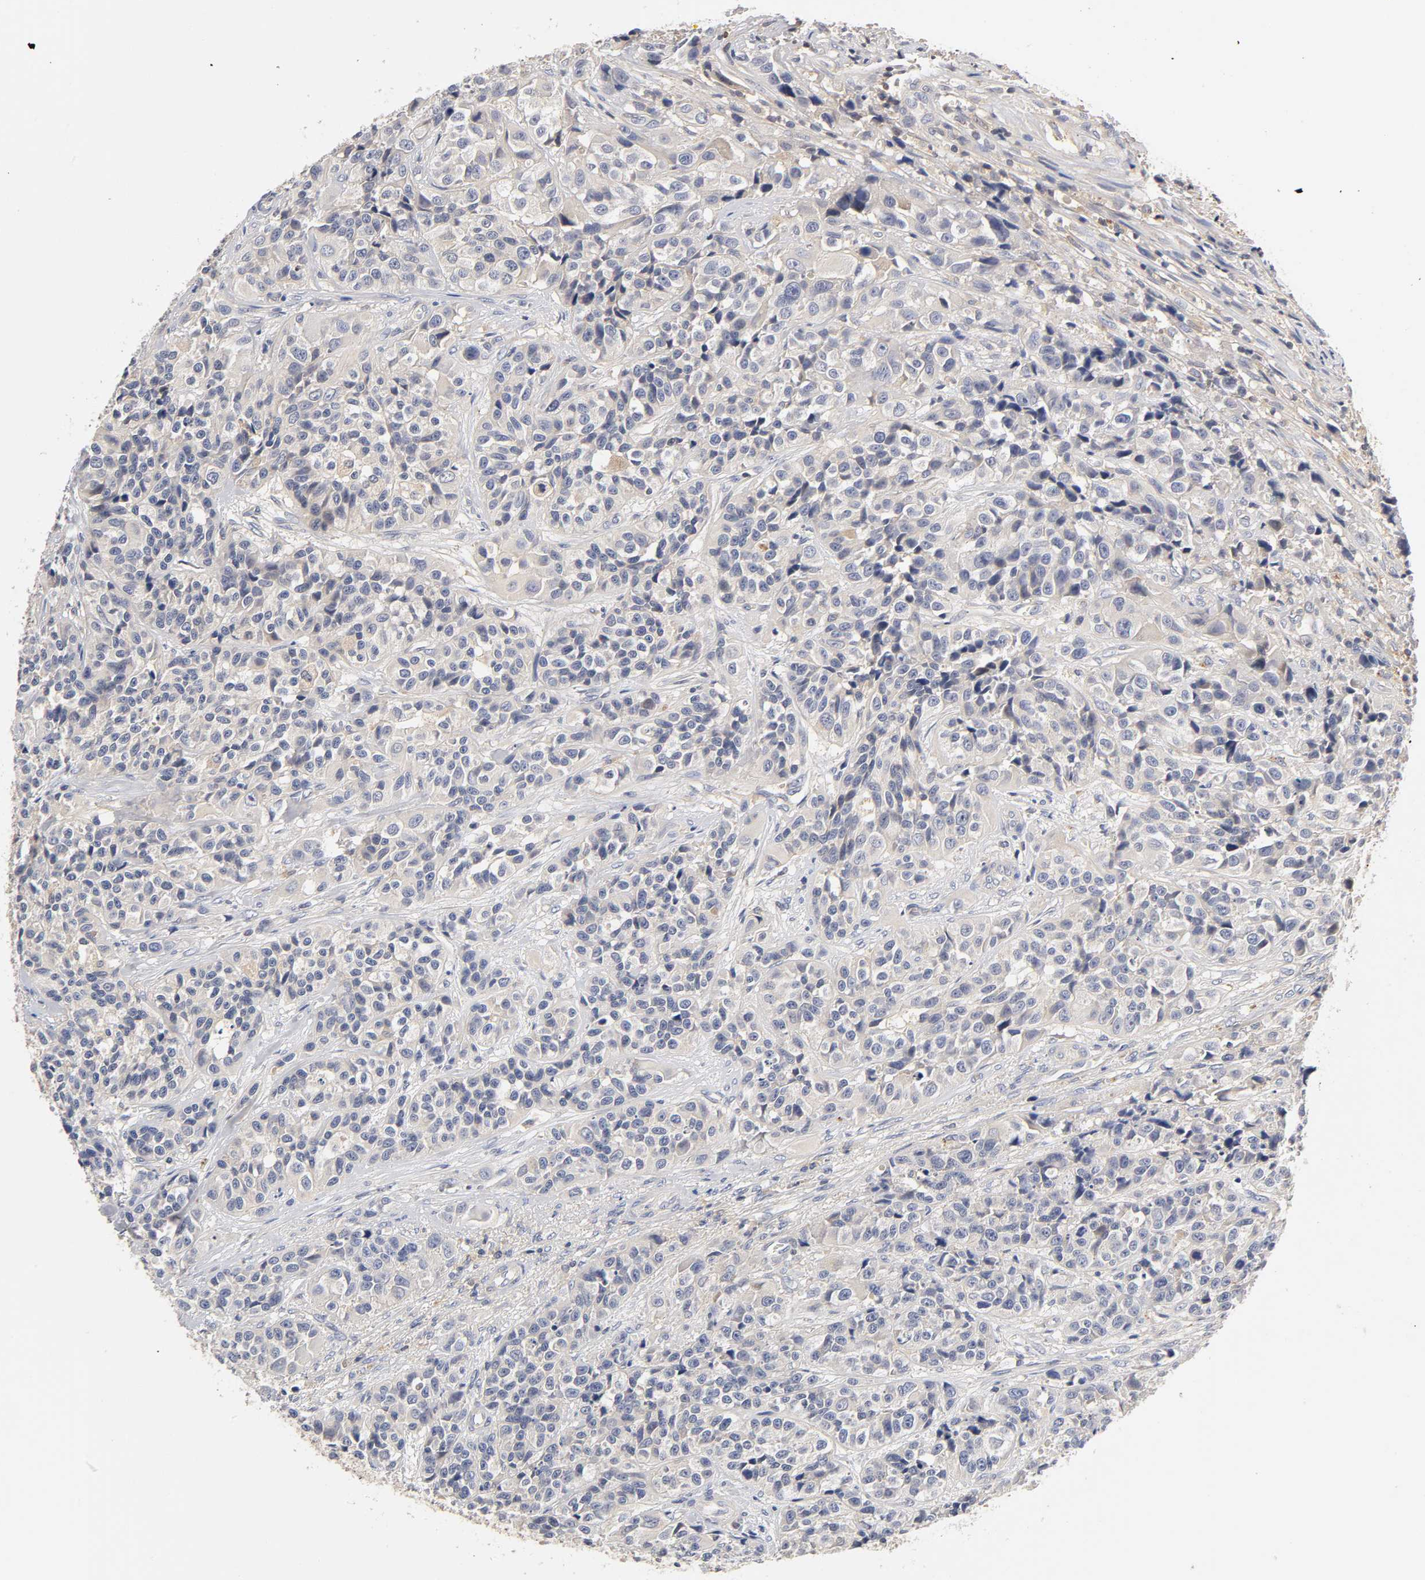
{"staining": {"intensity": "negative", "quantity": "none", "location": "none"}, "tissue": "urothelial cancer", "cell_type": "Tumor cells", "image_type": "cancer", "snomed": [{"axis": "morphology", "description": "Urothelial carcinoma, High grade"}, {"axis": "topography", "description": "Urinary bladder"}], "caption": "High power microscopy histopathology image of an immunohistochemistry (IHC) image of high-grade urothelial carcinoma, revealing no significant expression in tumor cells. The staining was performed using DAB to visualize the protein expression in brown, while the nuclei were stained in blue with hematoxylin (Magnification: 20x).", "gene": "RHOA", "patient": {"sex": "female", "age": 81}}